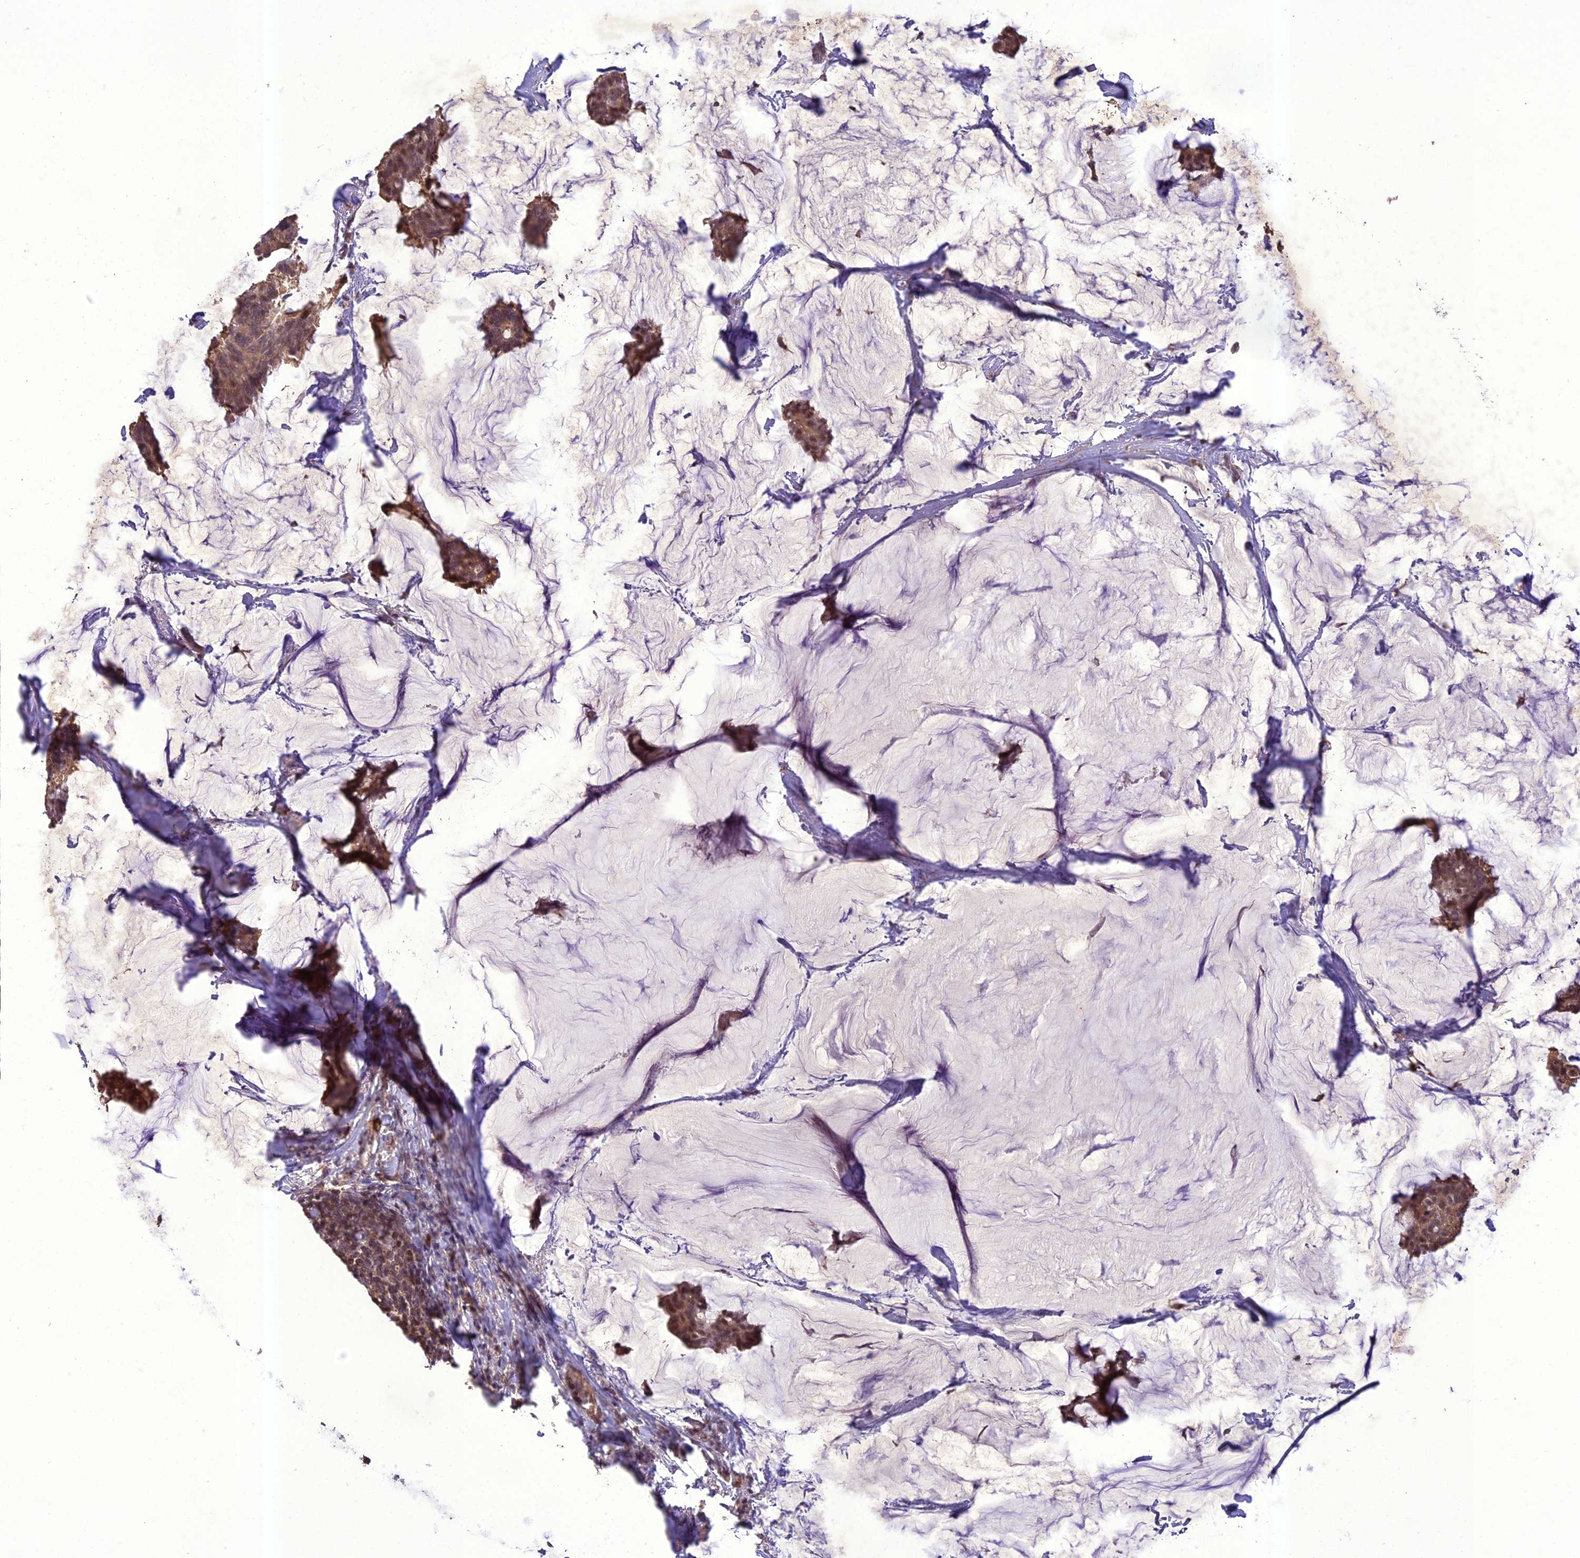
{"staining": {"intensity": "moderate", "quantity": ">75%", "location": "cytoplasmic/membranous,nuclear"}, "tissue": "breast cancer", "cell_type": "Tumor cells", "image_type": "cancer", "snomed": [{"axis": "morphology", "description": "Duct carcinoma"}, {"axis": "topography", "description": "Breast"}], "caption": "Intraductal carcinoma (breast) stained with a protein marker exhibits moderate staining in tumor cells.", "gene": "TIGD7", "patient": {"sex": "female", "age": 93}}